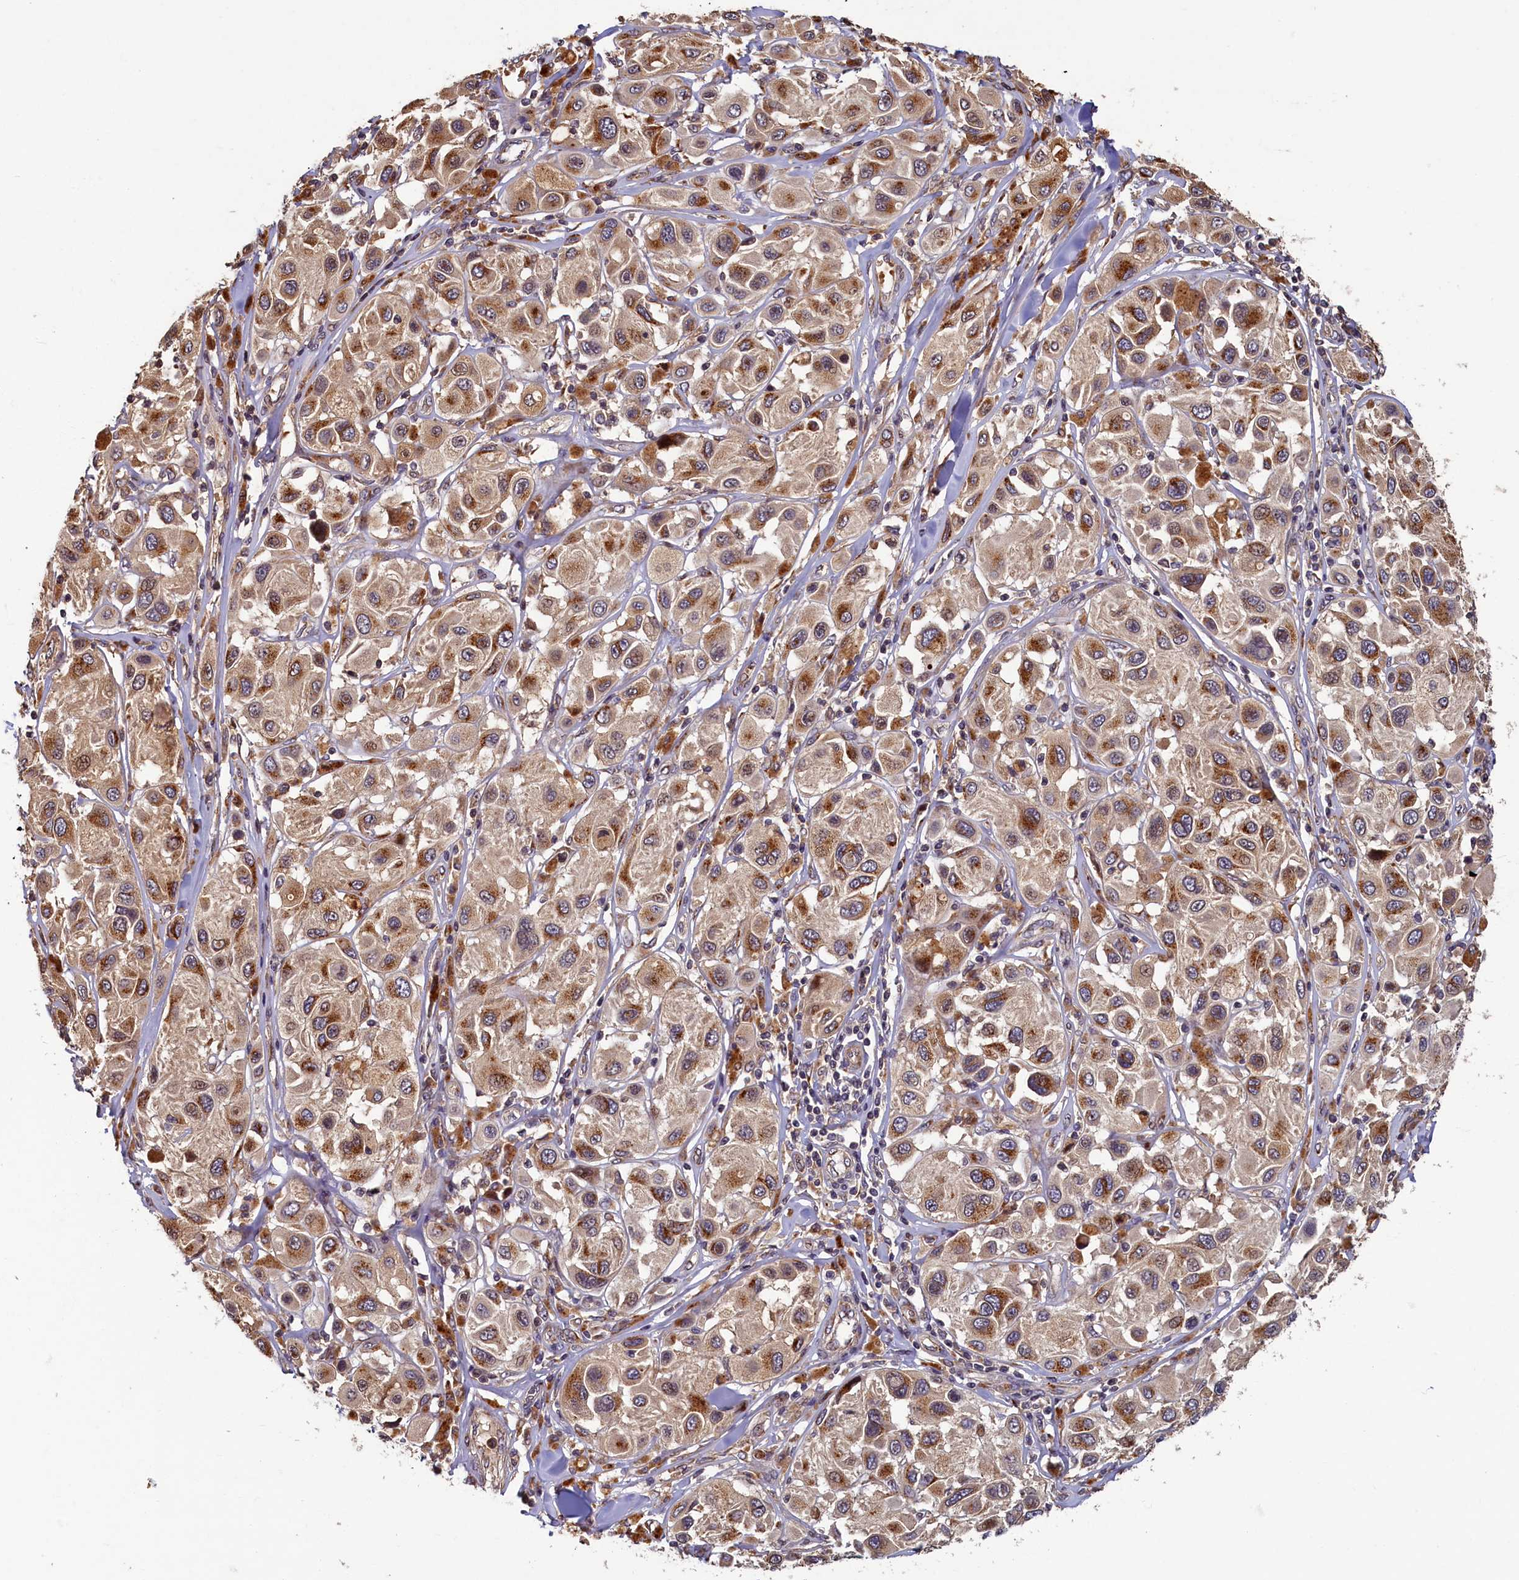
{"staining": {"intensity": "moderate", "quantity": ">75%", "location": "cytoplasmic/membranous"}, "tissue": "melanoma", "cell_type": "Tumor cells", "image_type": "cancer", "snomed": [{"axis": "morphology", "description": "Malignant melanoma, Metastatic site"}, {"axis": "topography", "description": "Skin"}], "caption": "The photomicrograph exhibits immunohistochemical staining of melanoma. There is moderate cytoplasmic/membranous positivity is identified in approximately >75% of tumor cells.", "gene": "TMEM181", "patient": {"sex": "male", "age": 41}}